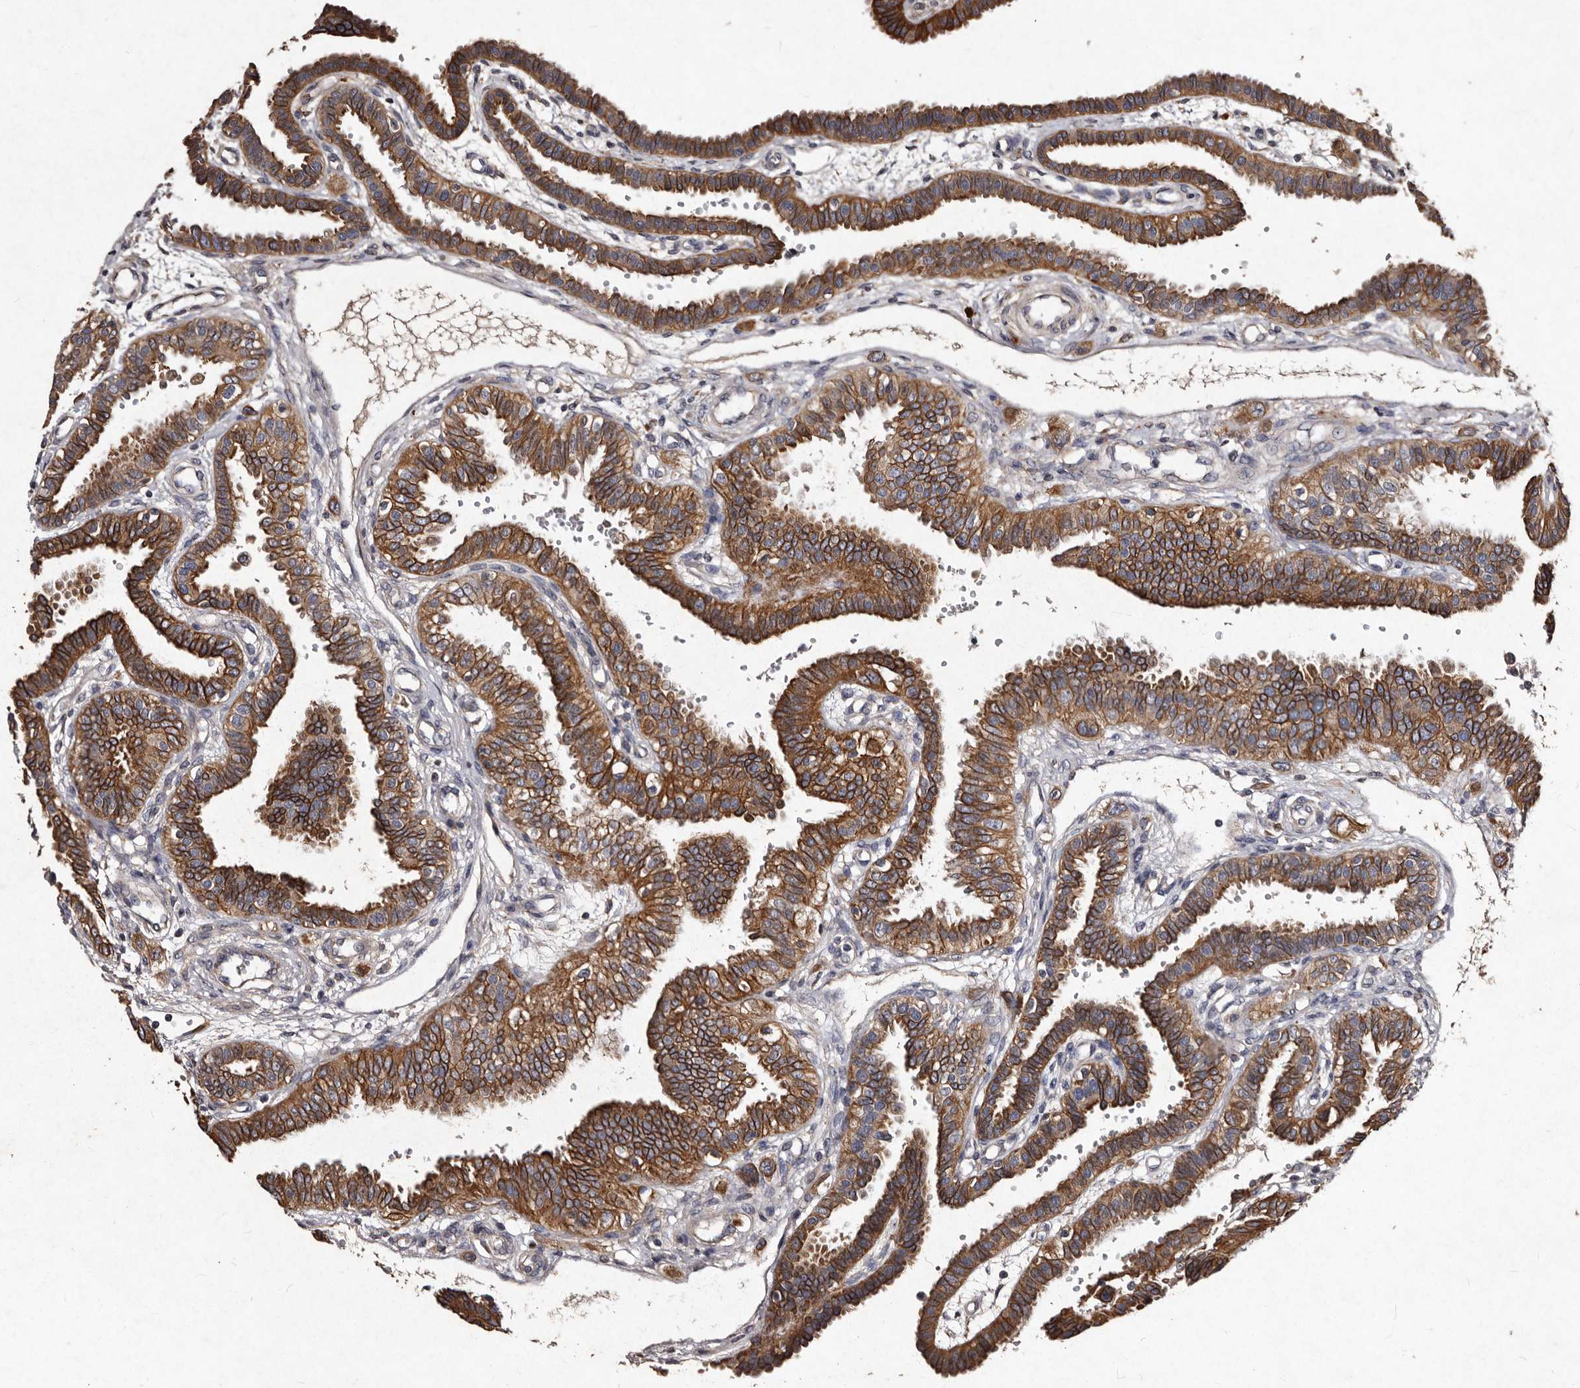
{"staining": {"intensity": "strong", "quantity": ">75%", "location": "cytoplasmic/membranous"}, "tissue": "fallopian tube", "cell_type": "Glandular cells", "image_type": "normal", "snomed": [{"axis": "morphology", "description": "Normal tissue, NOS"}, {"axis": "topography", "description": "Fallopian tube"}, {"axis": "topography", "description": "Placenta"}], "caption": "Strong cytoplasmic/membranous positivity for a protein is appreciated in about >75% of glandular cells of benign fallopian tube using immunohistochemistry.", "gene": "TFB1M", "patient": {"sex": "female", "age": 34}}